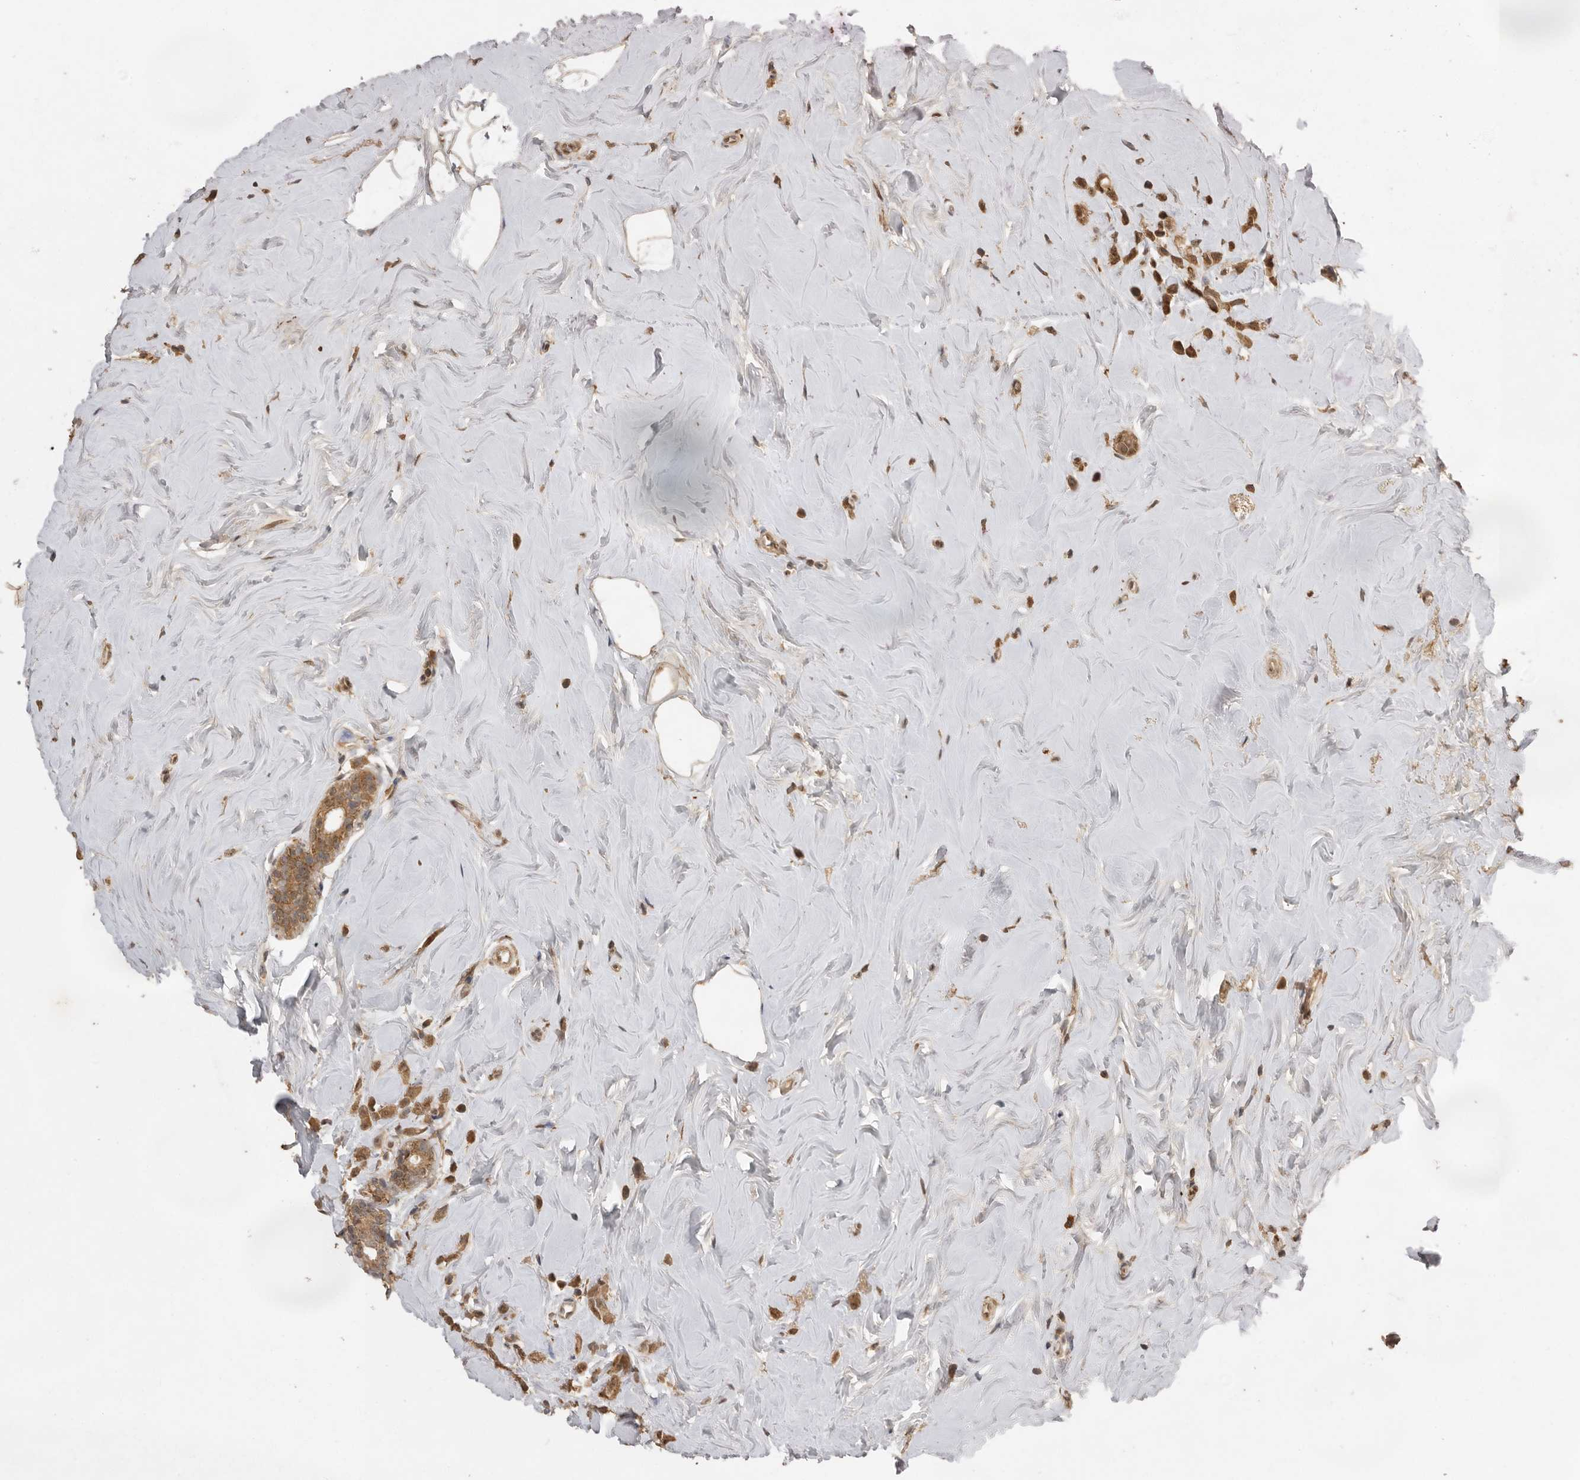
{"staining": {"intensity": "moderate", "quantity": ">75%", "location": "cytoplasmic/membranous"}, "tissue": "breast cancer", "cell_type": "Tumor cells", "image_type": "cancer", "snomed": [{"axis": "morphology", "description": "Lobular carcinoma"}, {"axis": "topography", "description": "Breast"}], "caption": "A photomicrograph showing moderate cytoplasmic/membranous staining in about >75% of tumor cells in breast cancer, as visualized by brown immunohistochemical staining.", "gene": "JAG2", "patient": {"sex": "female", "age": 47}}